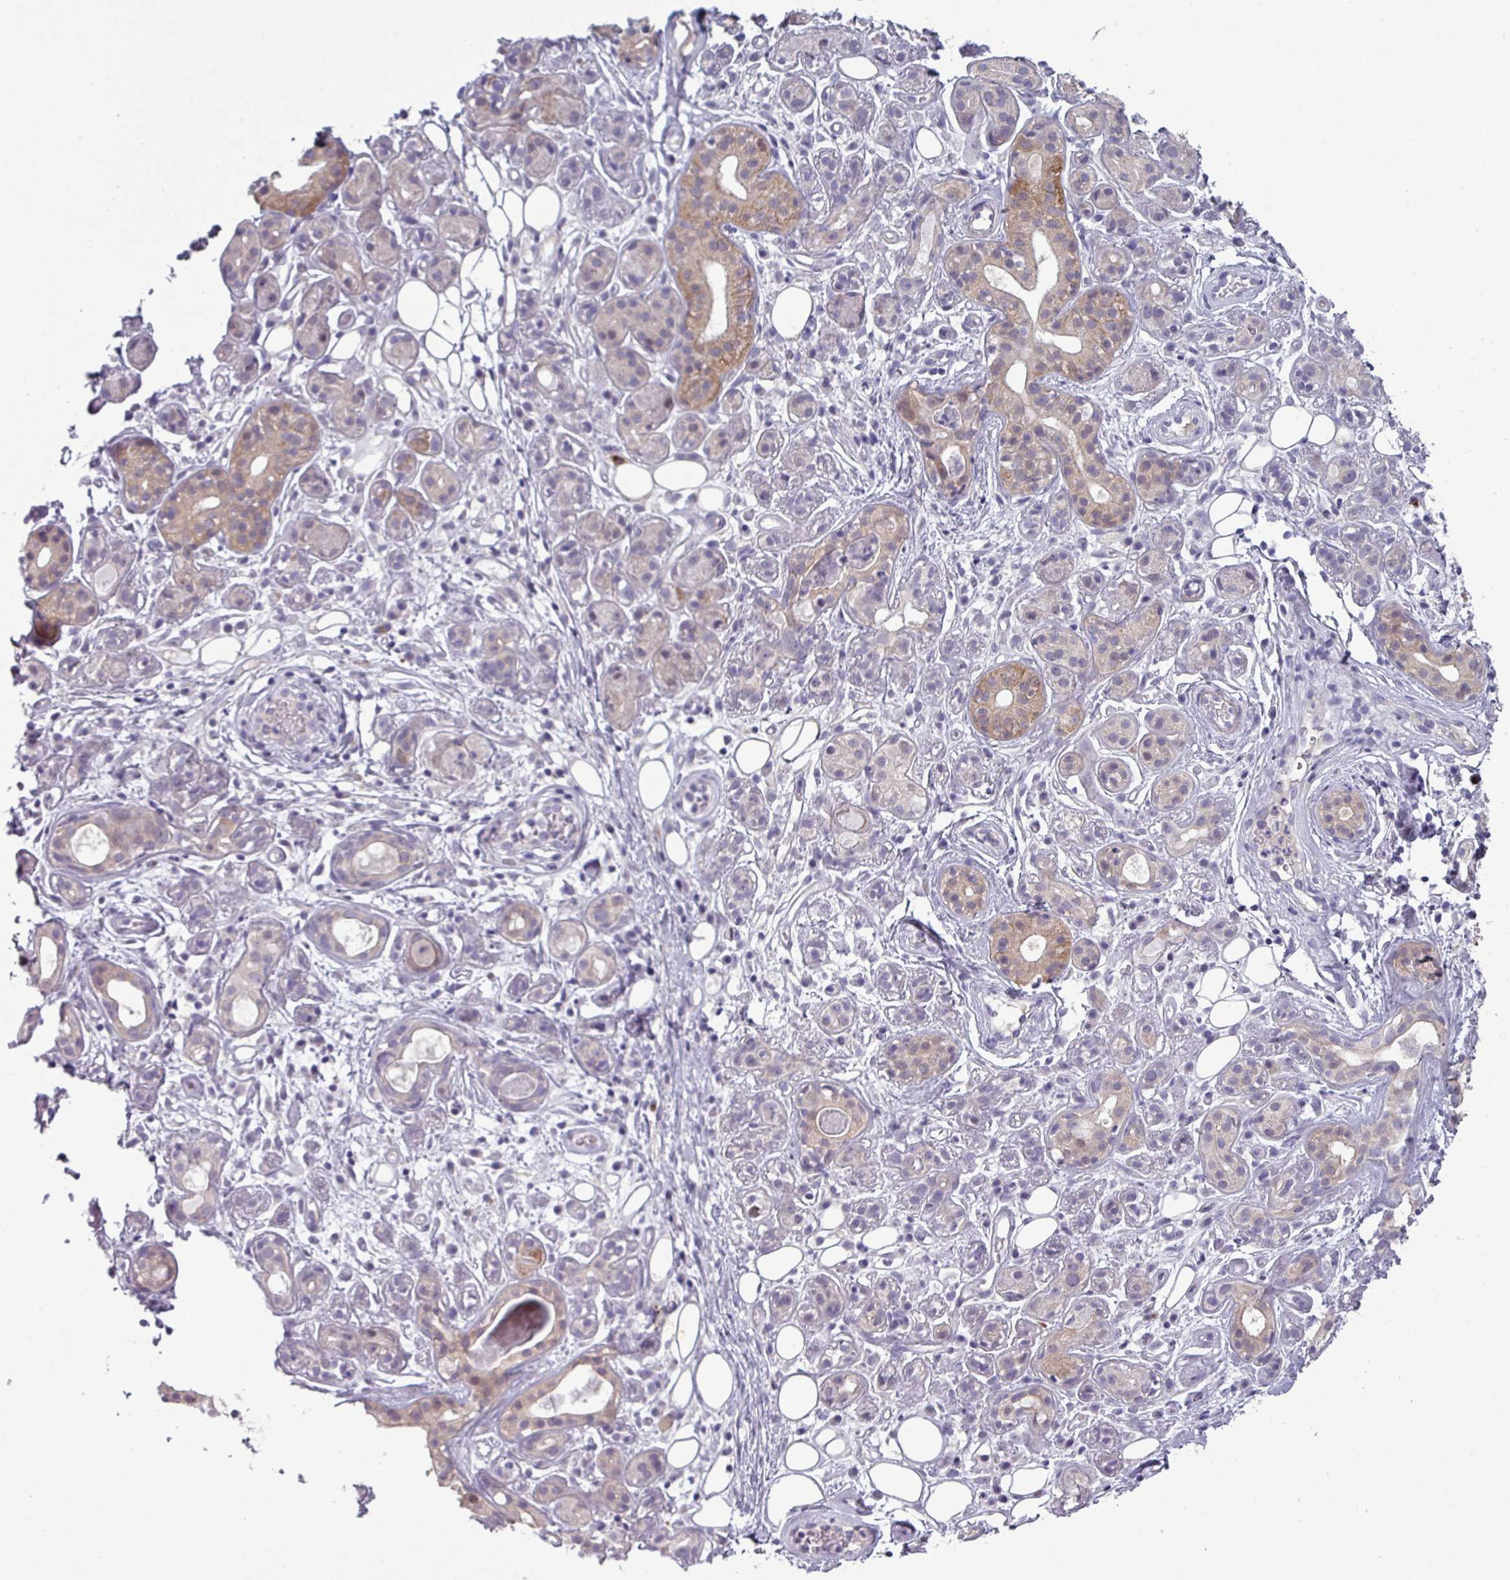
{"staining": {"intensity": "strong", "quantity": "25%-75%", "location": "cytoplasmic/membranous"}, "tissue": "salivary gland", "cell_type": "Glandular cells", "image_type": "normal", "snomed": [{"axis": "morphology", "description": "Normal tissue, NOS"}, {"axis": "topography", "description": "Salivary gland"}], "caption": "IHC photomicrograph of benign salivary gland: human salivary gland stained using immunohistochemistry (IHC) demonstrates high levels of strong protein expression localized specifically in the cytoplasmic/membranous of glandular cells, appearing as a cytoplasmic/membranous brown color.", "gene": "ZNF615", "patient": {"sex": "male", "age": 54}}